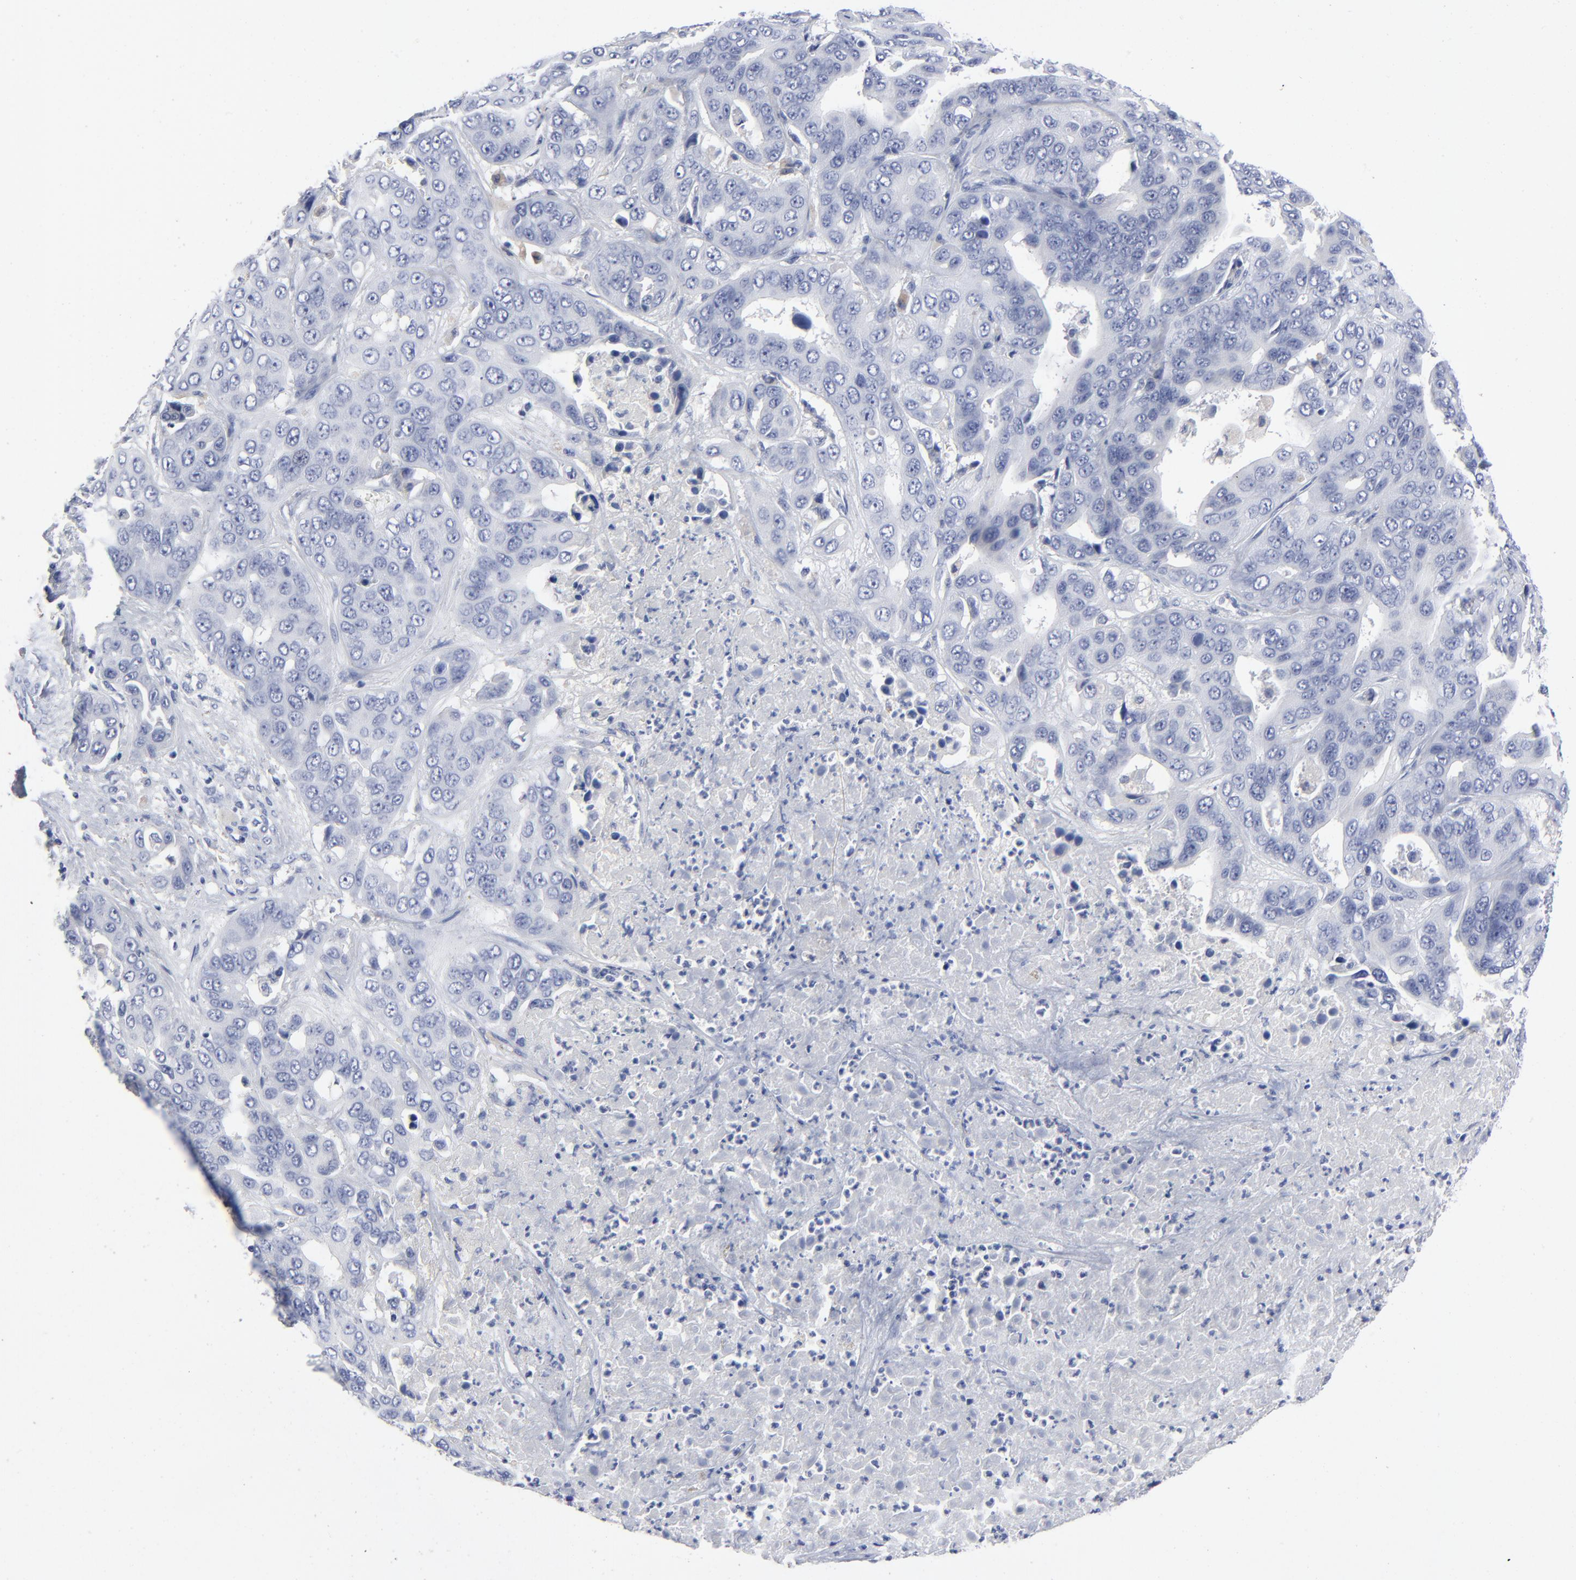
{"staining": {"intensity": "negative", "quantity": "none", "location": "none"}, "tissue": "liver cancer", "cell_type": "Tumor cells", "image_type": "cancer", "snomed": [{"axis": "morphology", "description": "Cholangiocarcinoma"}, {"axis": "topography", "description": "Liver"}], "caption": "IHC photomicrograph of neoplastic tissue: human liver cancer stained with DAB (3,3'-diaminobenzidine) demonstrates no significant protein staining in tumor cells.", "gene": "CLEC4G", "patient": {"sex": "female", "age": 52}}